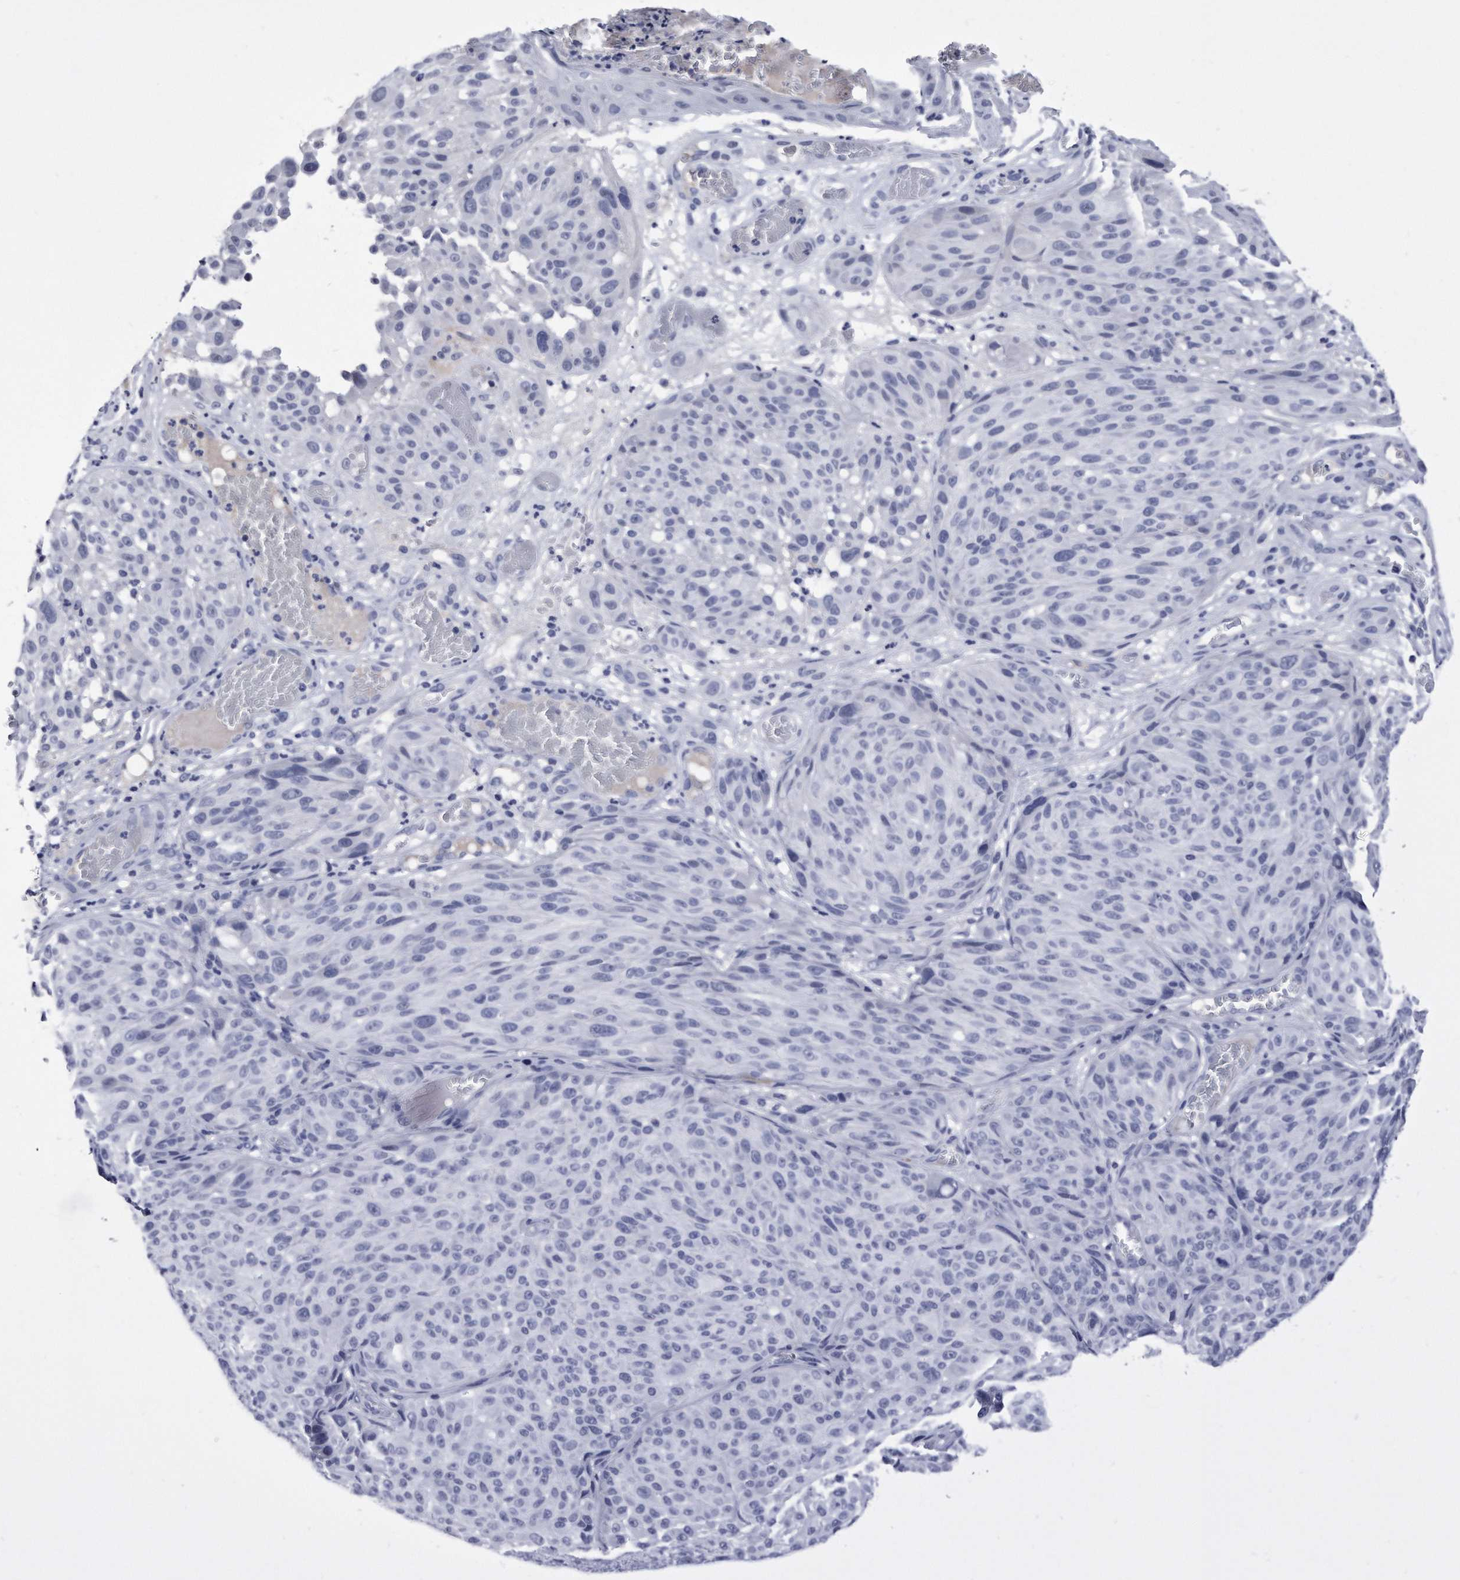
{"staining": {"intensity": "negative", "quantity": "none", "location": "none"}, "tissue": "melanoma", "cell_type": "Tumor cells", "image_type": "cancer", "snomed": [{"axis": "morphology", "description": "Malignant melanoma, NOS"}, {"axis": "topography", "description": "Skin"}], "caption": "DAB (3,3'-diaminobenzidine) immunohistochemical staining of melanoma demonstrates no significant staining in tumor cells.", "gene": "KCTD8", "patient": {"sex": "male", "age": 83}}